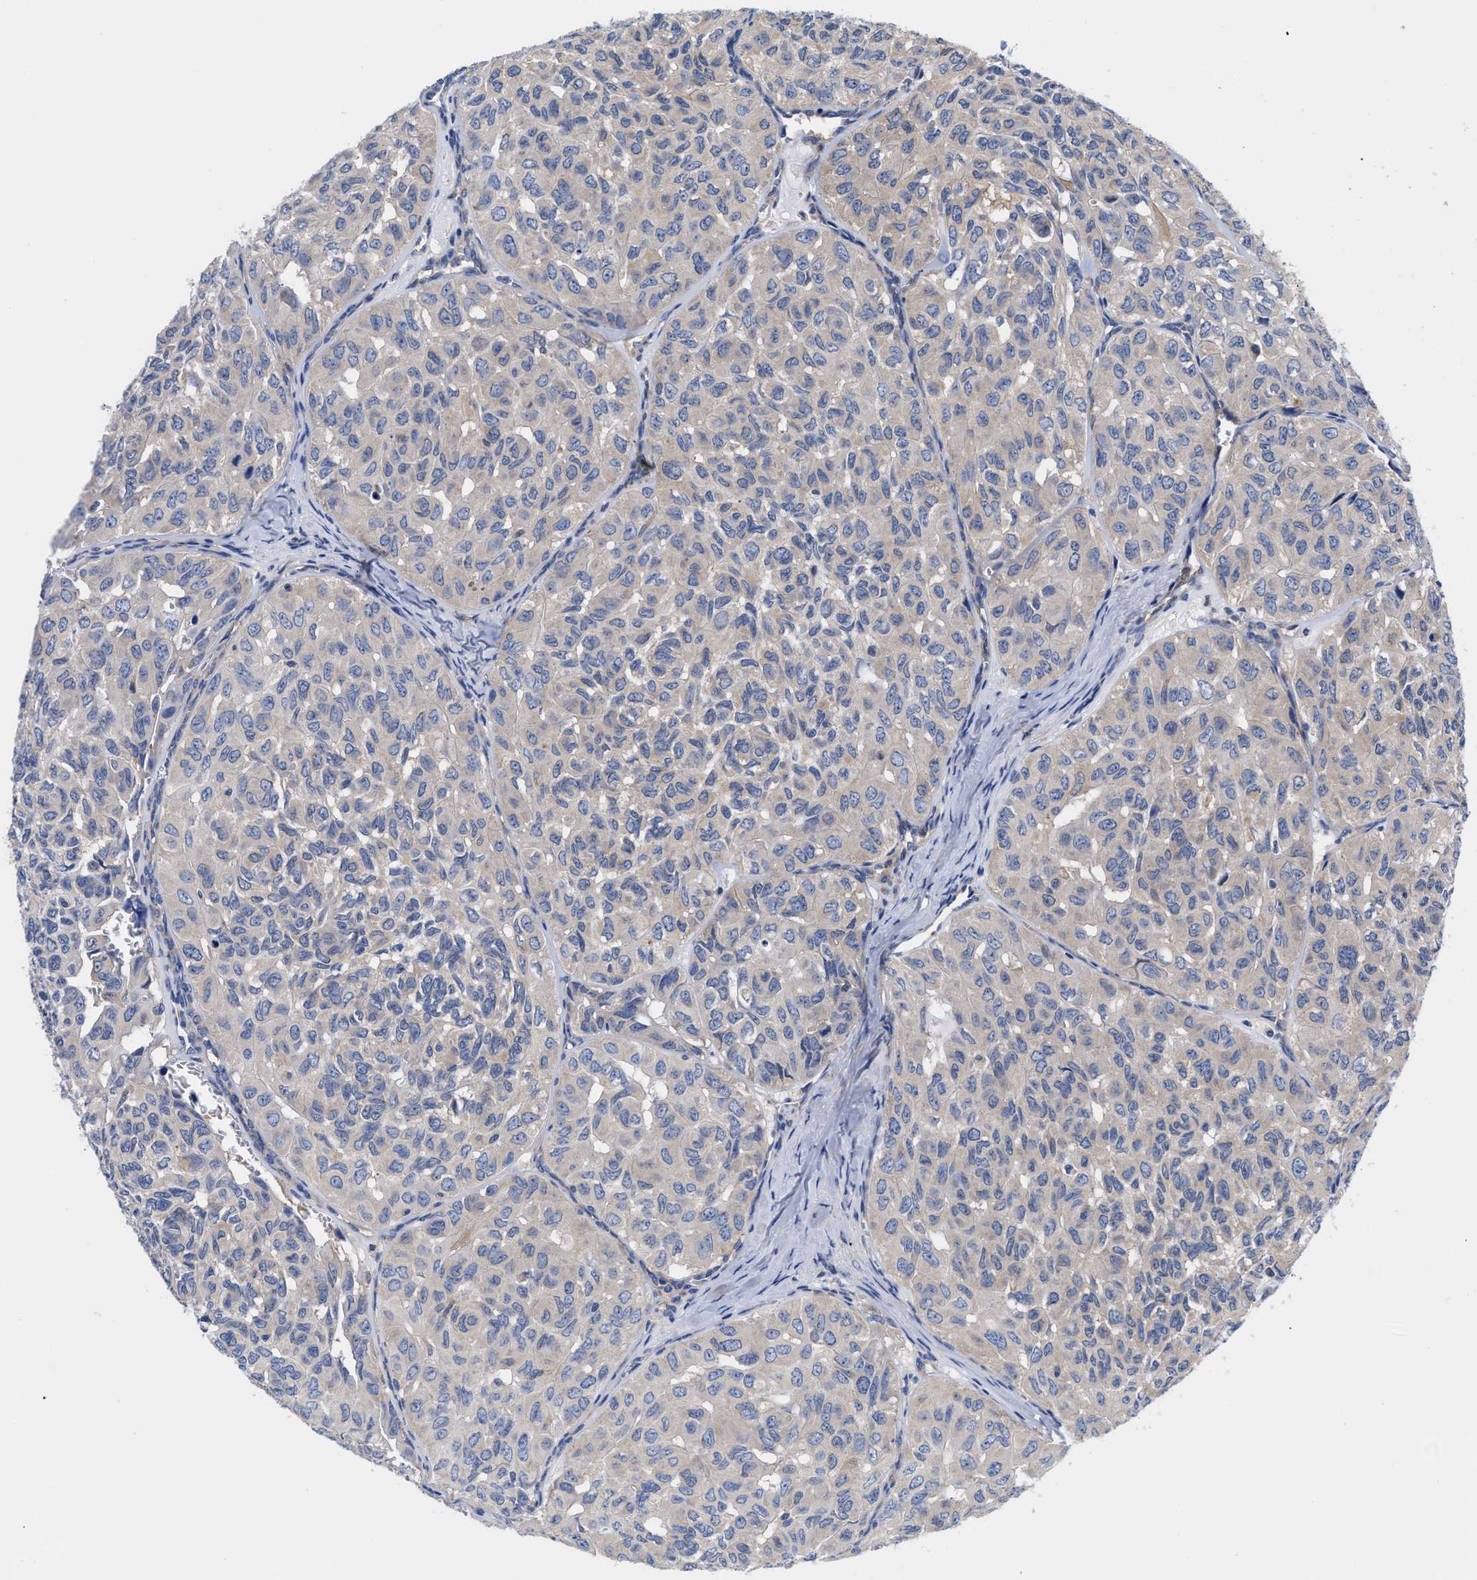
{"staining": {"intensity": "weak", "quantity": "<25%", "location": "cytoplasmic/membranous"}, "tissue": "head and neck cancer", "cell_type": "Tumor cells", "image_type": "cancer", "snomed": [{"axis": "morphology", "description": "Adenocarcinoma, NOS"}, {"axis": "topography", "description": "Salivary gland, NOS"}, {"axis": "topography", "description": "Head-Neck"}], "caption": "Protein analysis of head and neck cancer reveals no significant staining in tumor cells.", "gene": "RBKS", "patient": {"sex": "female", "age": 76}}